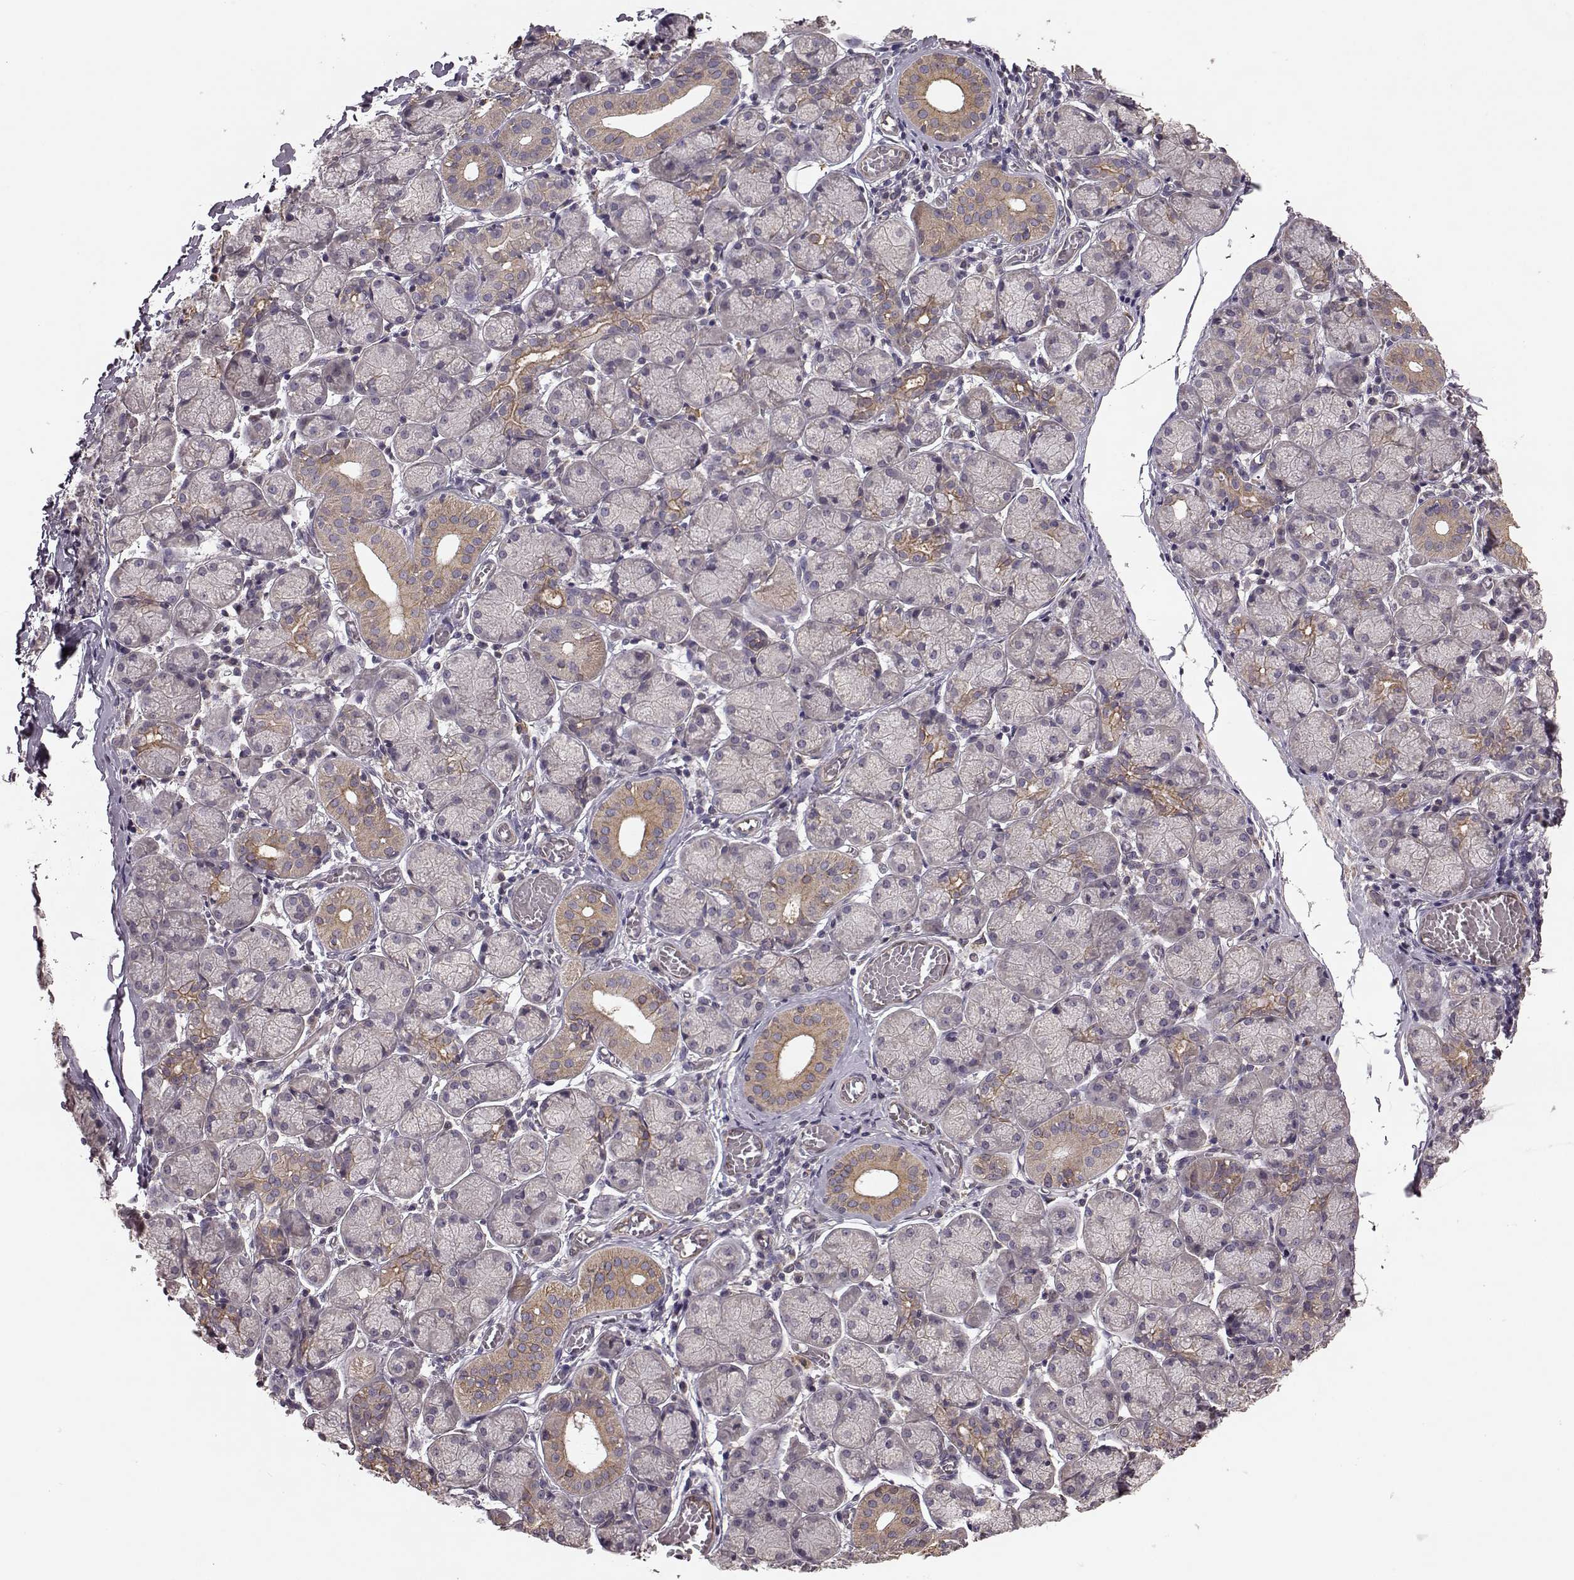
{"staining": {"intensity": "moderate", "quantity": "<25%", "location": "cytoplasmic/membranous"}, "tissue": "salivary gland", "cell_type": "Glandular cells", "image_type": "normal", "snomed": [{"axis": "morphology", "description": "Normal tissue, NOS"}, {"axis": "topography", "description": "Salivary gland"}, {"axis": "topography", "description": "Peripheral nerve tissue"}], "caption": "Salivary gland stained with a brown dye exhibits moderate cytoplasmic/membranous positive expression in about <25% of glandular cells.", "gene": "NTF3", "patient": {"sex": "female", "age": 24}}